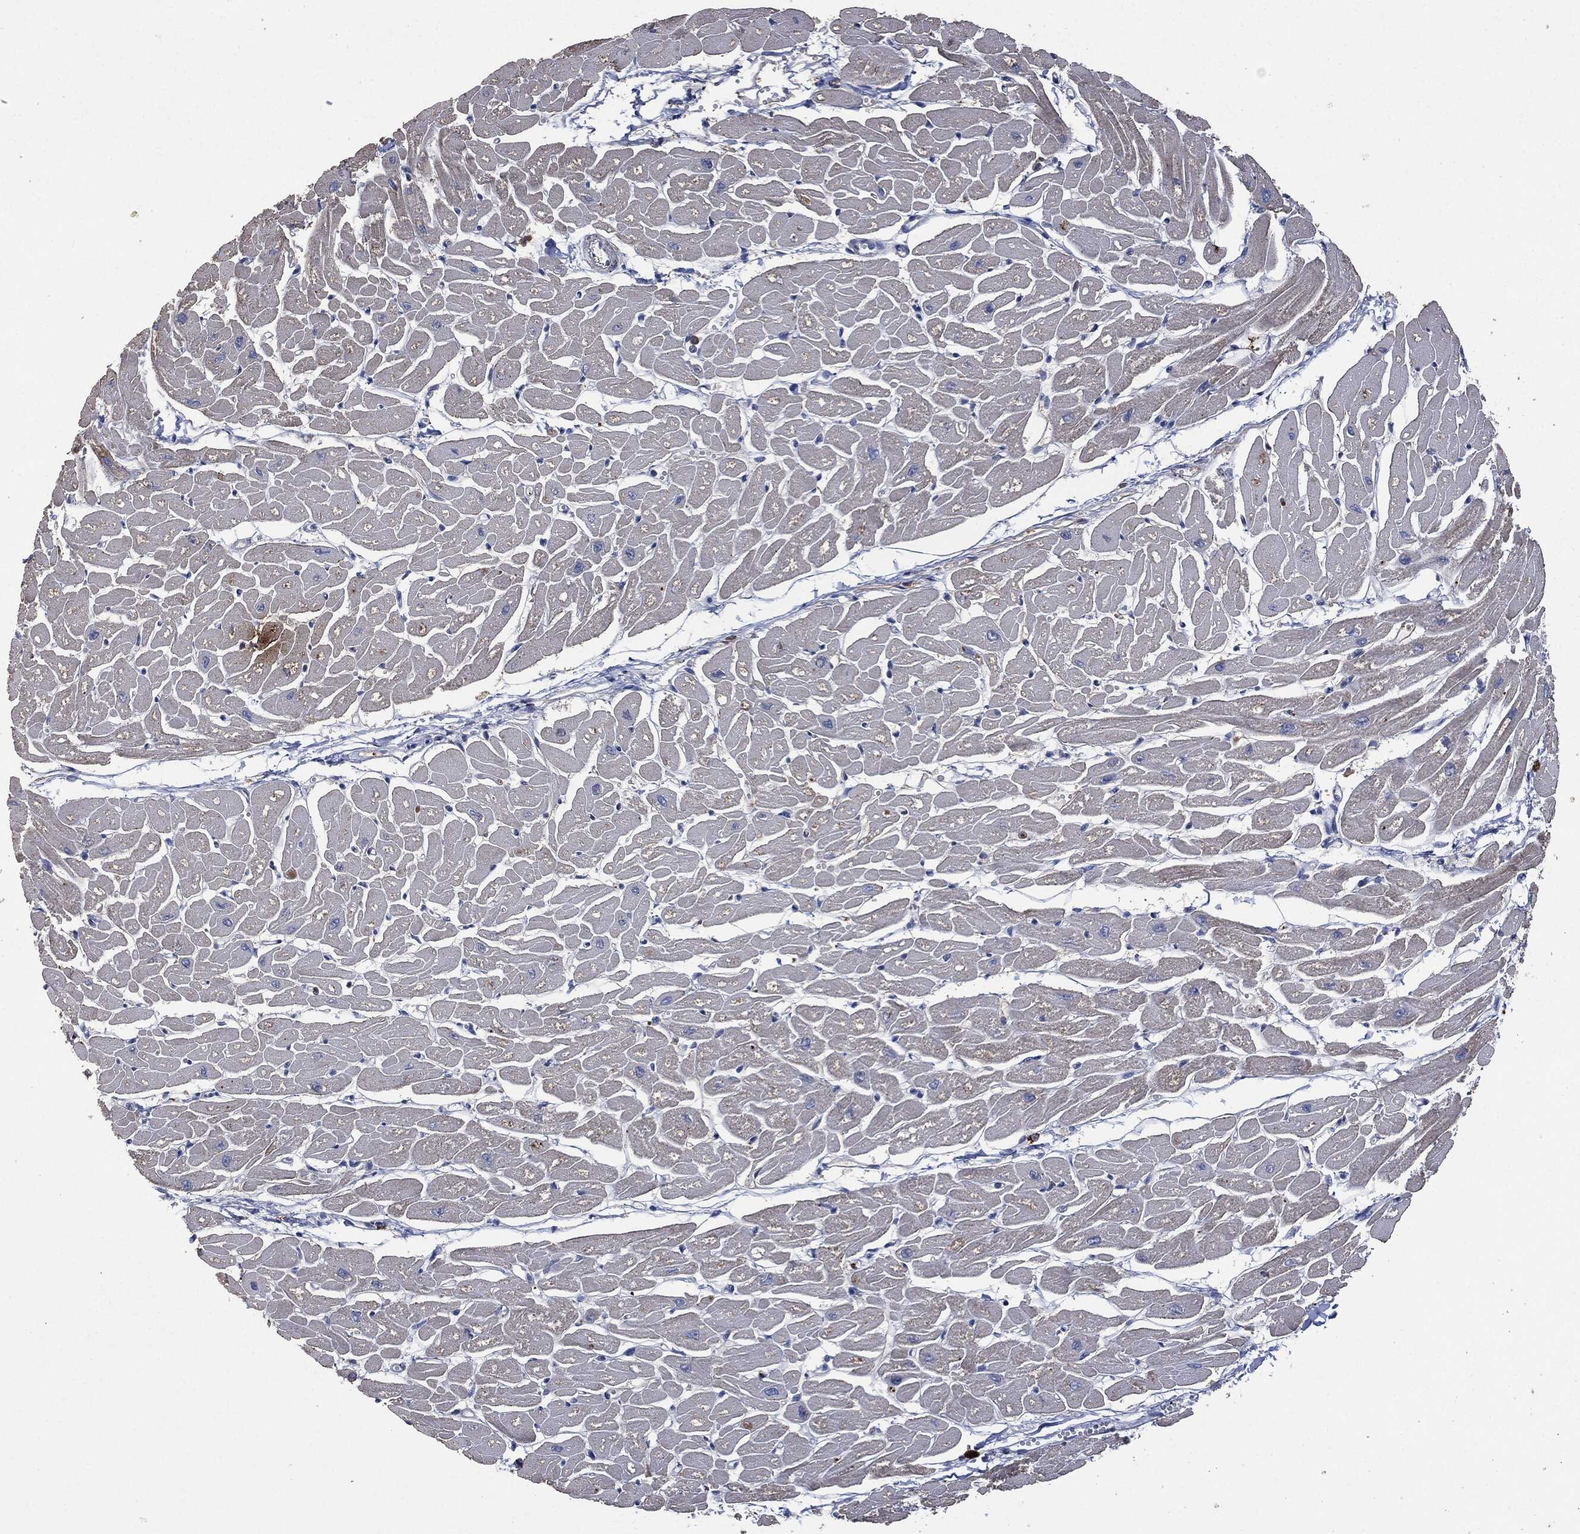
{"staining": {"intensity": "weak", "quantity": "25%-75%", "location": "cytoplasmic/membranous"}, "tissue": "heart muscle", "cell_type": "Cardiomyocytes", "image_type": "normal", "snomed": [{"axis": "morphology", "description": "Normal tissue, NOS"}, {"axis": "topography", "description": "Heart"}], "caption": "Immunohistochemical staining of unremarkable human heart muscle shows low levels of weak cytoplasmic/membranous expression in approximately 25%-75% of cardiomyocytes. The staining was performed using DAB to visualize the protein expression in brown, while the nuclei were stained in blue with hematoxylin (Magnification: 20x).", "gene": "CD33", "patient": {"sex": "male", "age": 57}}